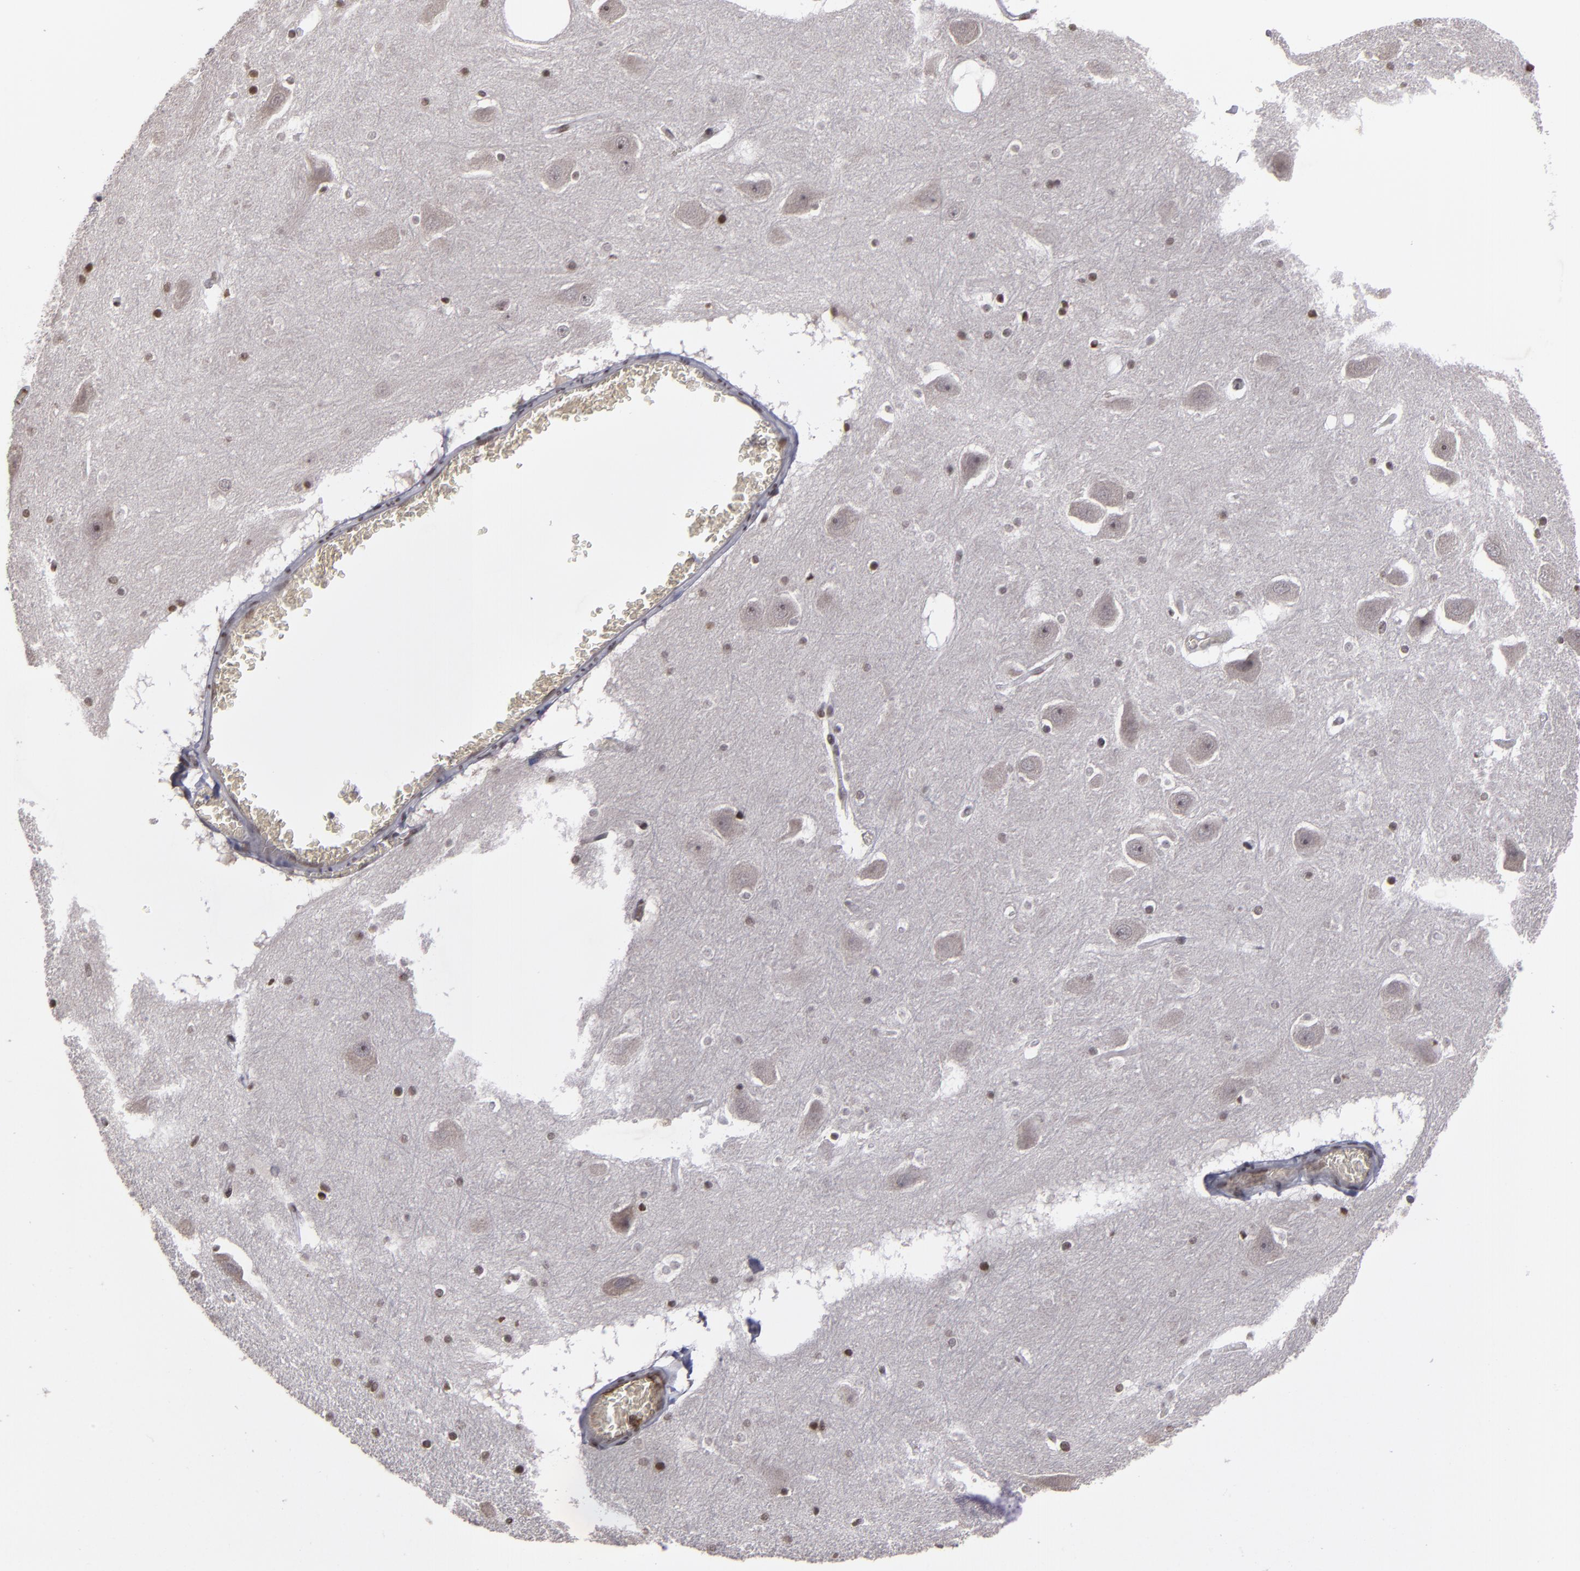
{"staining": {"intensity": "negative", "quantity": "none", "location": "none"}, "tissue": "hippocampus", "cell_type": "Glial cells", "image_type": "normal", "snomed": [{"axis": "morphology", "description": "Normal tissue, NOS"}, {"axis": "topography", "description": "Hippocampus"}], "caption": "The histopathology image demonstrates no staining of glial cells in unremarkable hippocampus.", "gene": "ITIH4", "patient": {"sex": "male", "age": 45}}